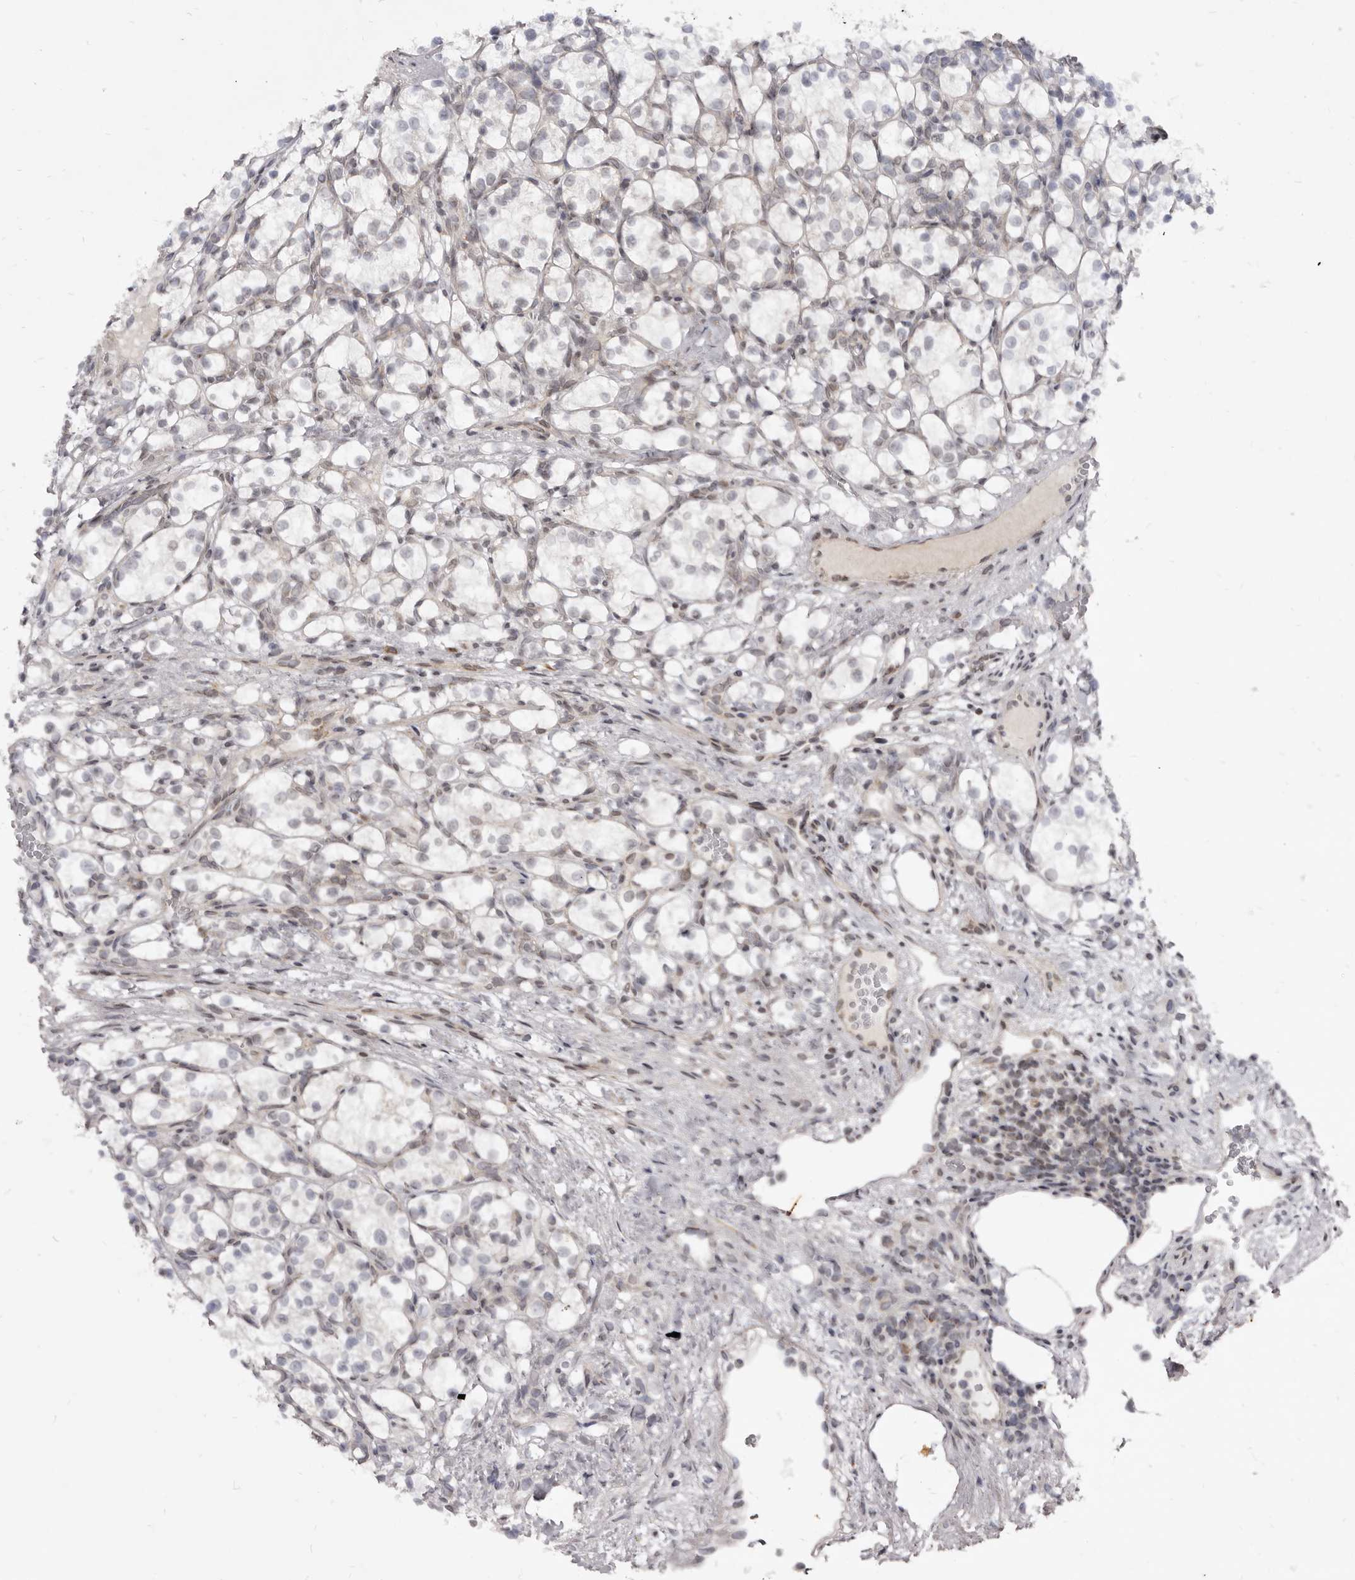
{"staining": {"intensity": "negative", "quantity": "none", "location": "none"}, "tissue": "renal cancer", "cell_type": "Tumor cells", "image_type": "cancer", "snomed": [{"axis": "morphology", "description": "Adenocarcinoma, NOS"}, {"axis": "topography", "description": "Kidney"}], "caption": "High power microscopy micrograph of an immunohistochemistry micrograph of renal cancer (adenocarcinoma), revealing no significant expression in tumor cells.", "gene": "THUMPD1", "patient": {"sex": "female", "age": 69}}